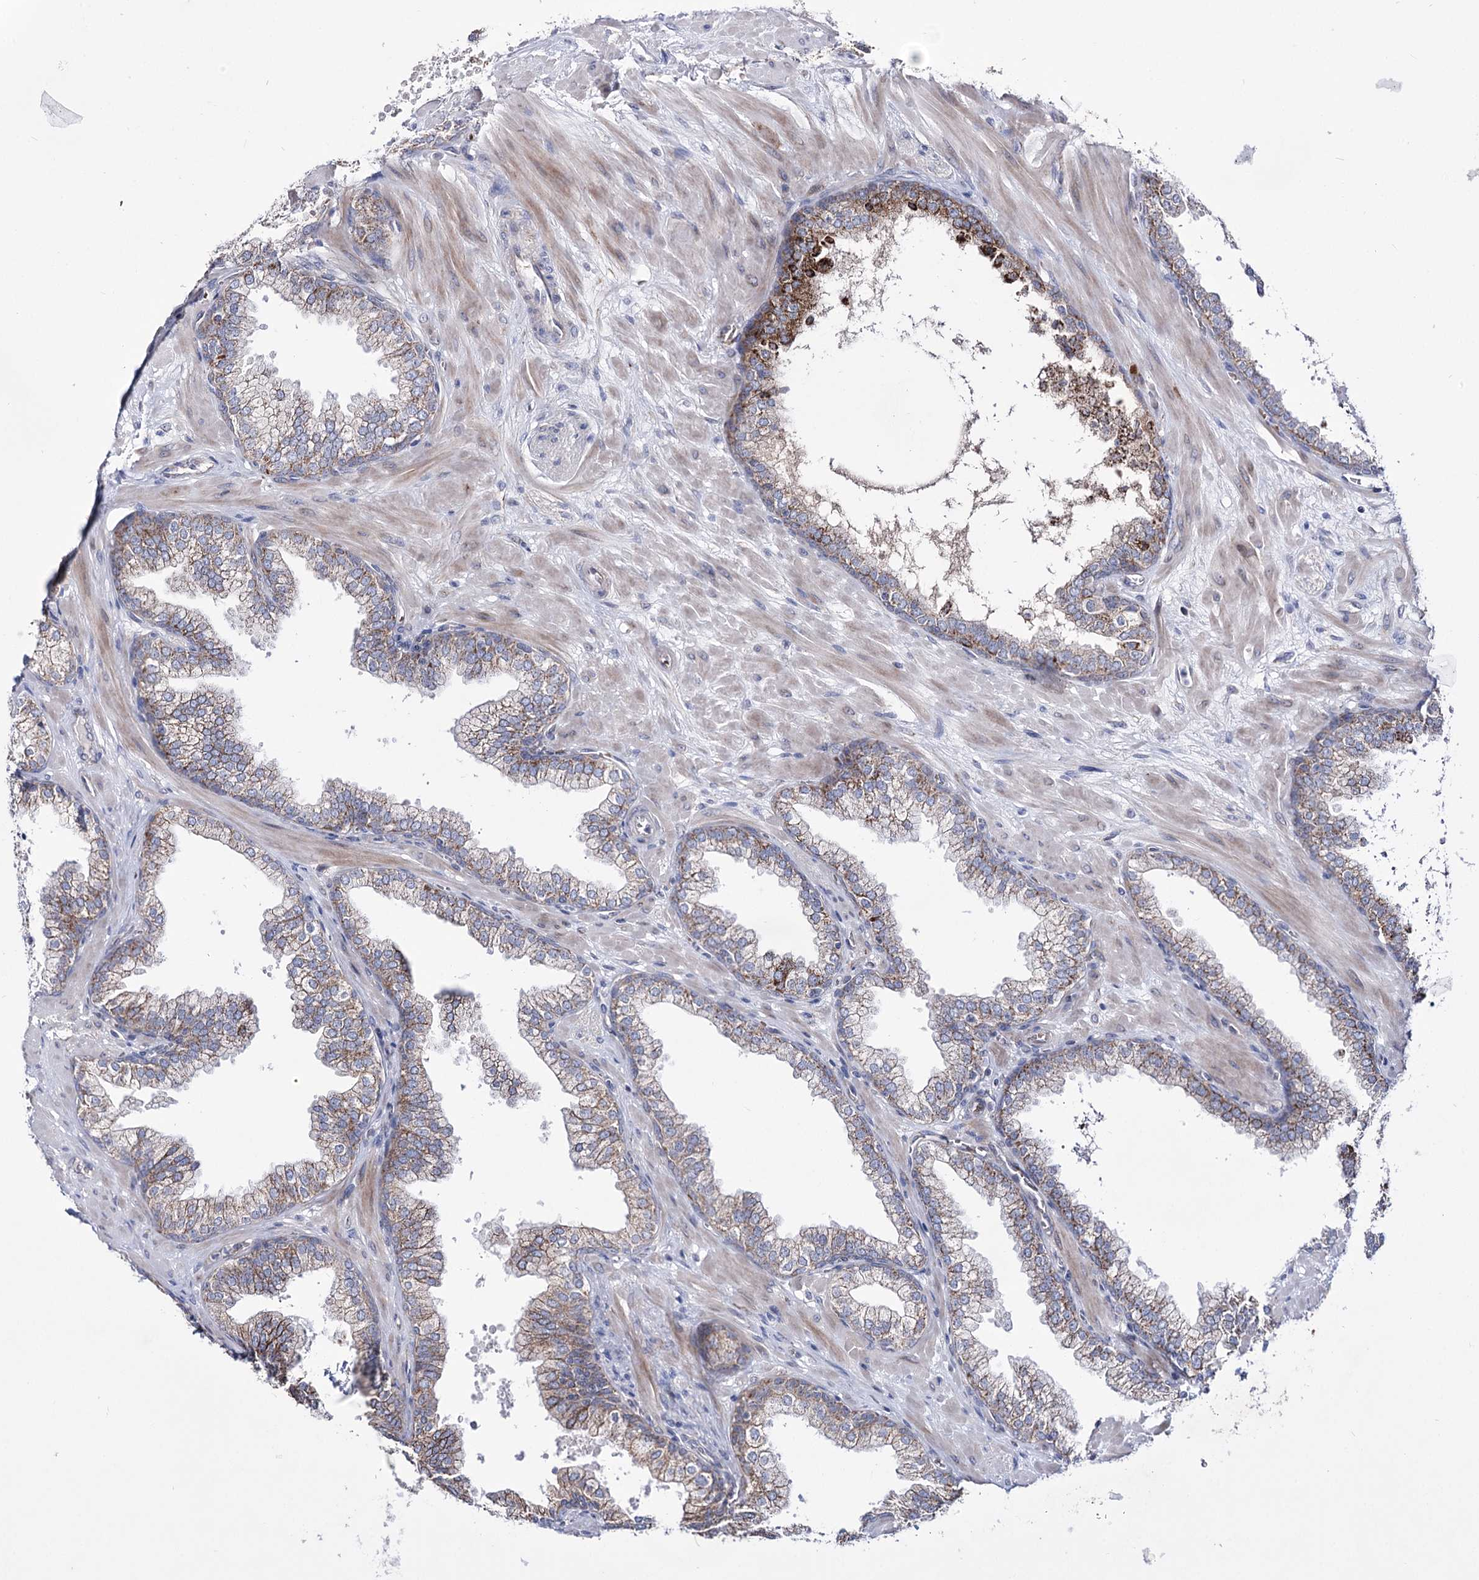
{"staining": {"intensity": "moderate", "quantity": "25%-75%", "location": "cytoplasmic/membranous"}, "tissue": "prostate", "cell_type": "Glandular cells", "image_type": "normal", "snomed": [{"axis": "morphology", "description": "Normal tissue, NOS"}, {"axis": "topography", "description": "Prostate"}], "caption": "Immunohistochemistry (IHC) photomicrograph of normal human prostate stained for a protein (brown), which exhibits medium levels of moderate cytoplasmic/membranous positivity in about 25%-75% of glandular cells.", "gene": "OSBPL5", "patient": {"sex": "male", "age": 60}}